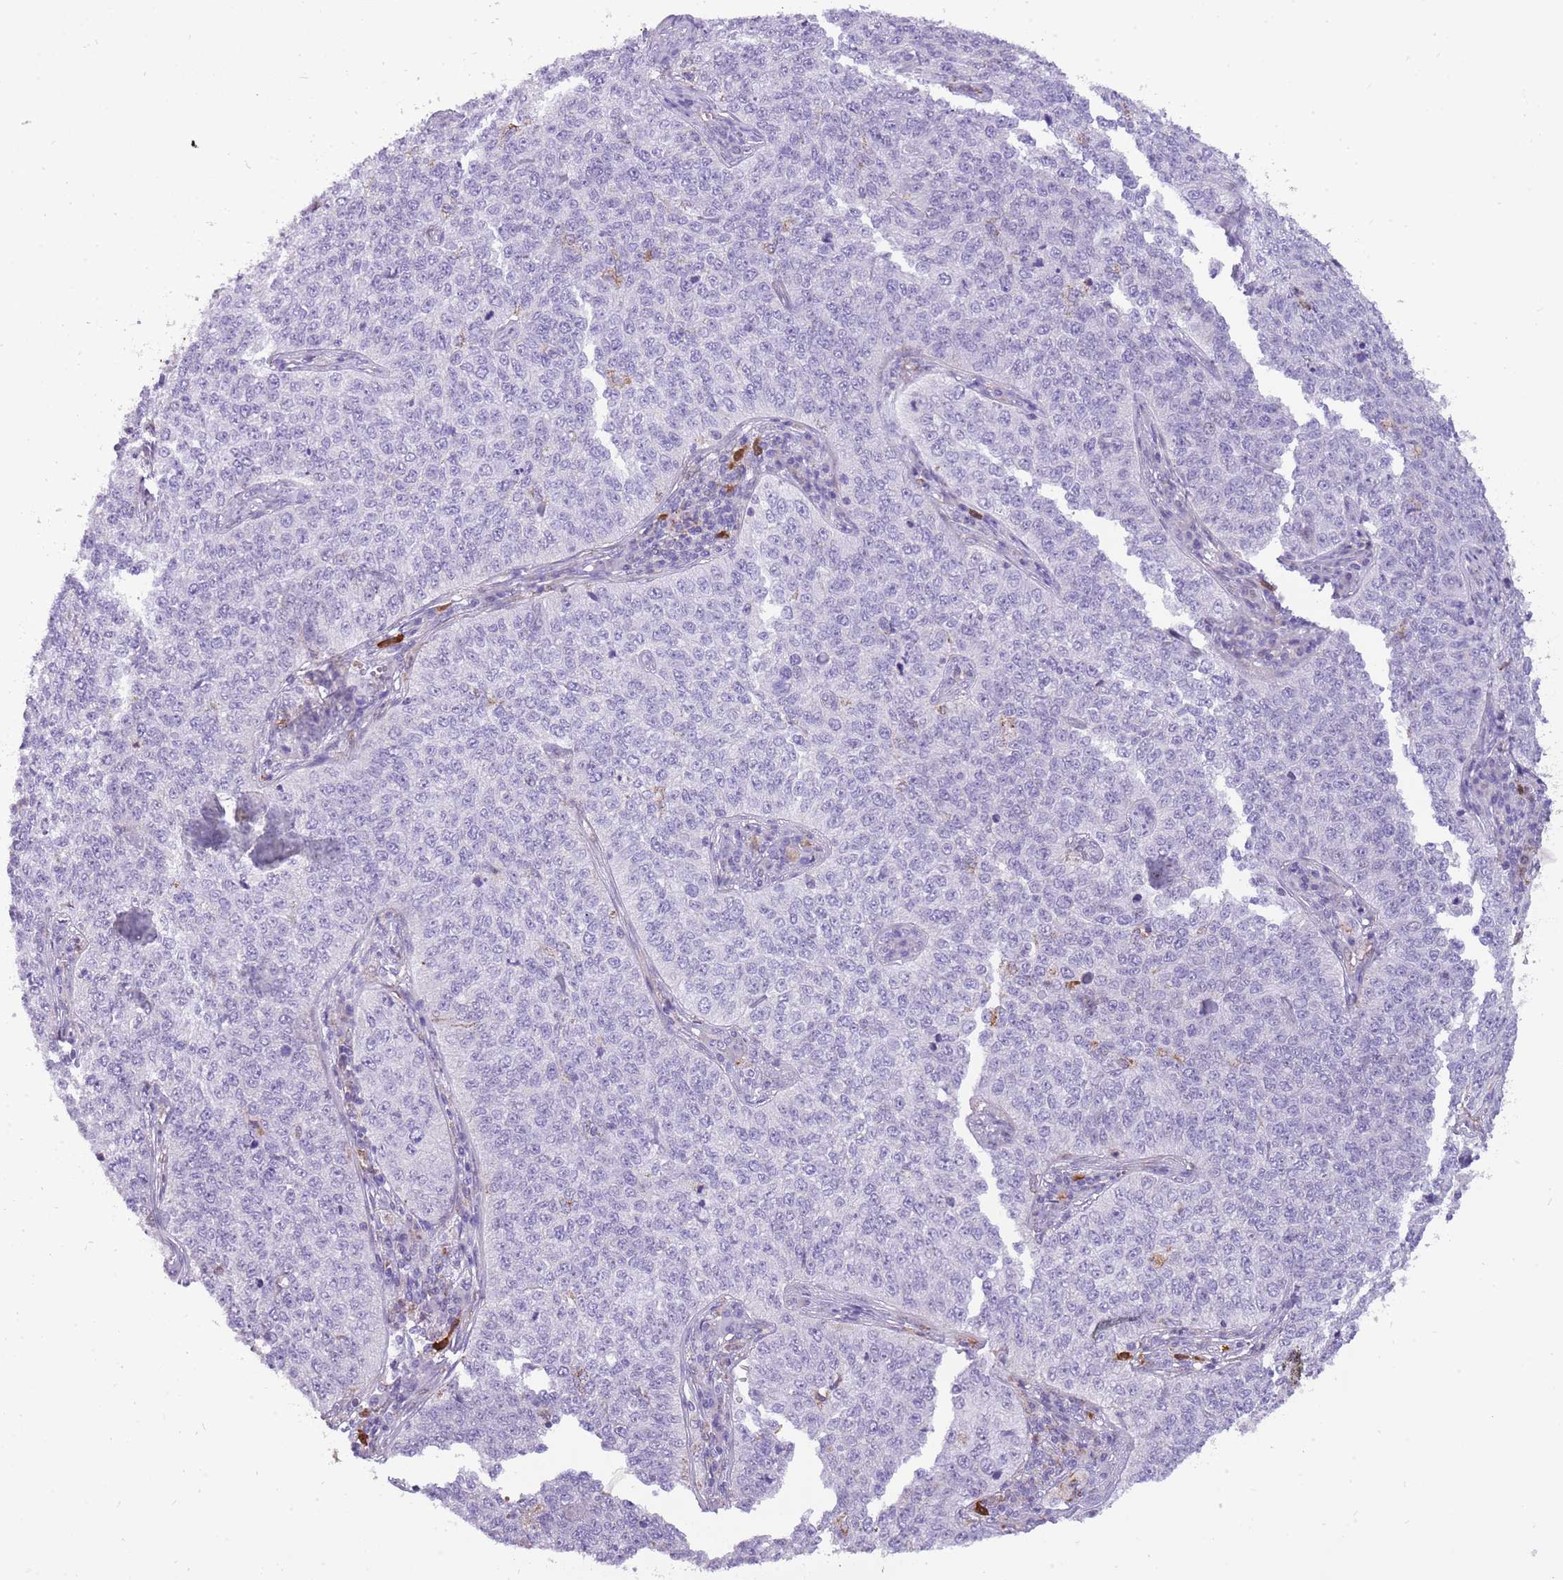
{"staining": {"intensity": "negative", "quantity": "none", "location": "none"}, "tissue": "cervical cancer", "cell_type": "Tumor cells", "image_type": "cancer", "snomed": [{"axis": "morphology", "description": "Squamous cell carcinoma, NOS"}, {"axis": "topography", "description": "Cervix"}], "caption": "Tumor cells show no significant protein expression in cervical cancer (squamous cell carcinoma). (DAB (3,3'-diaminobenzidine) immunohistochemistry with hematoxylin counter stain).", "gene": "PCNX1", "patient": {"sex": "female", "age": 35}}